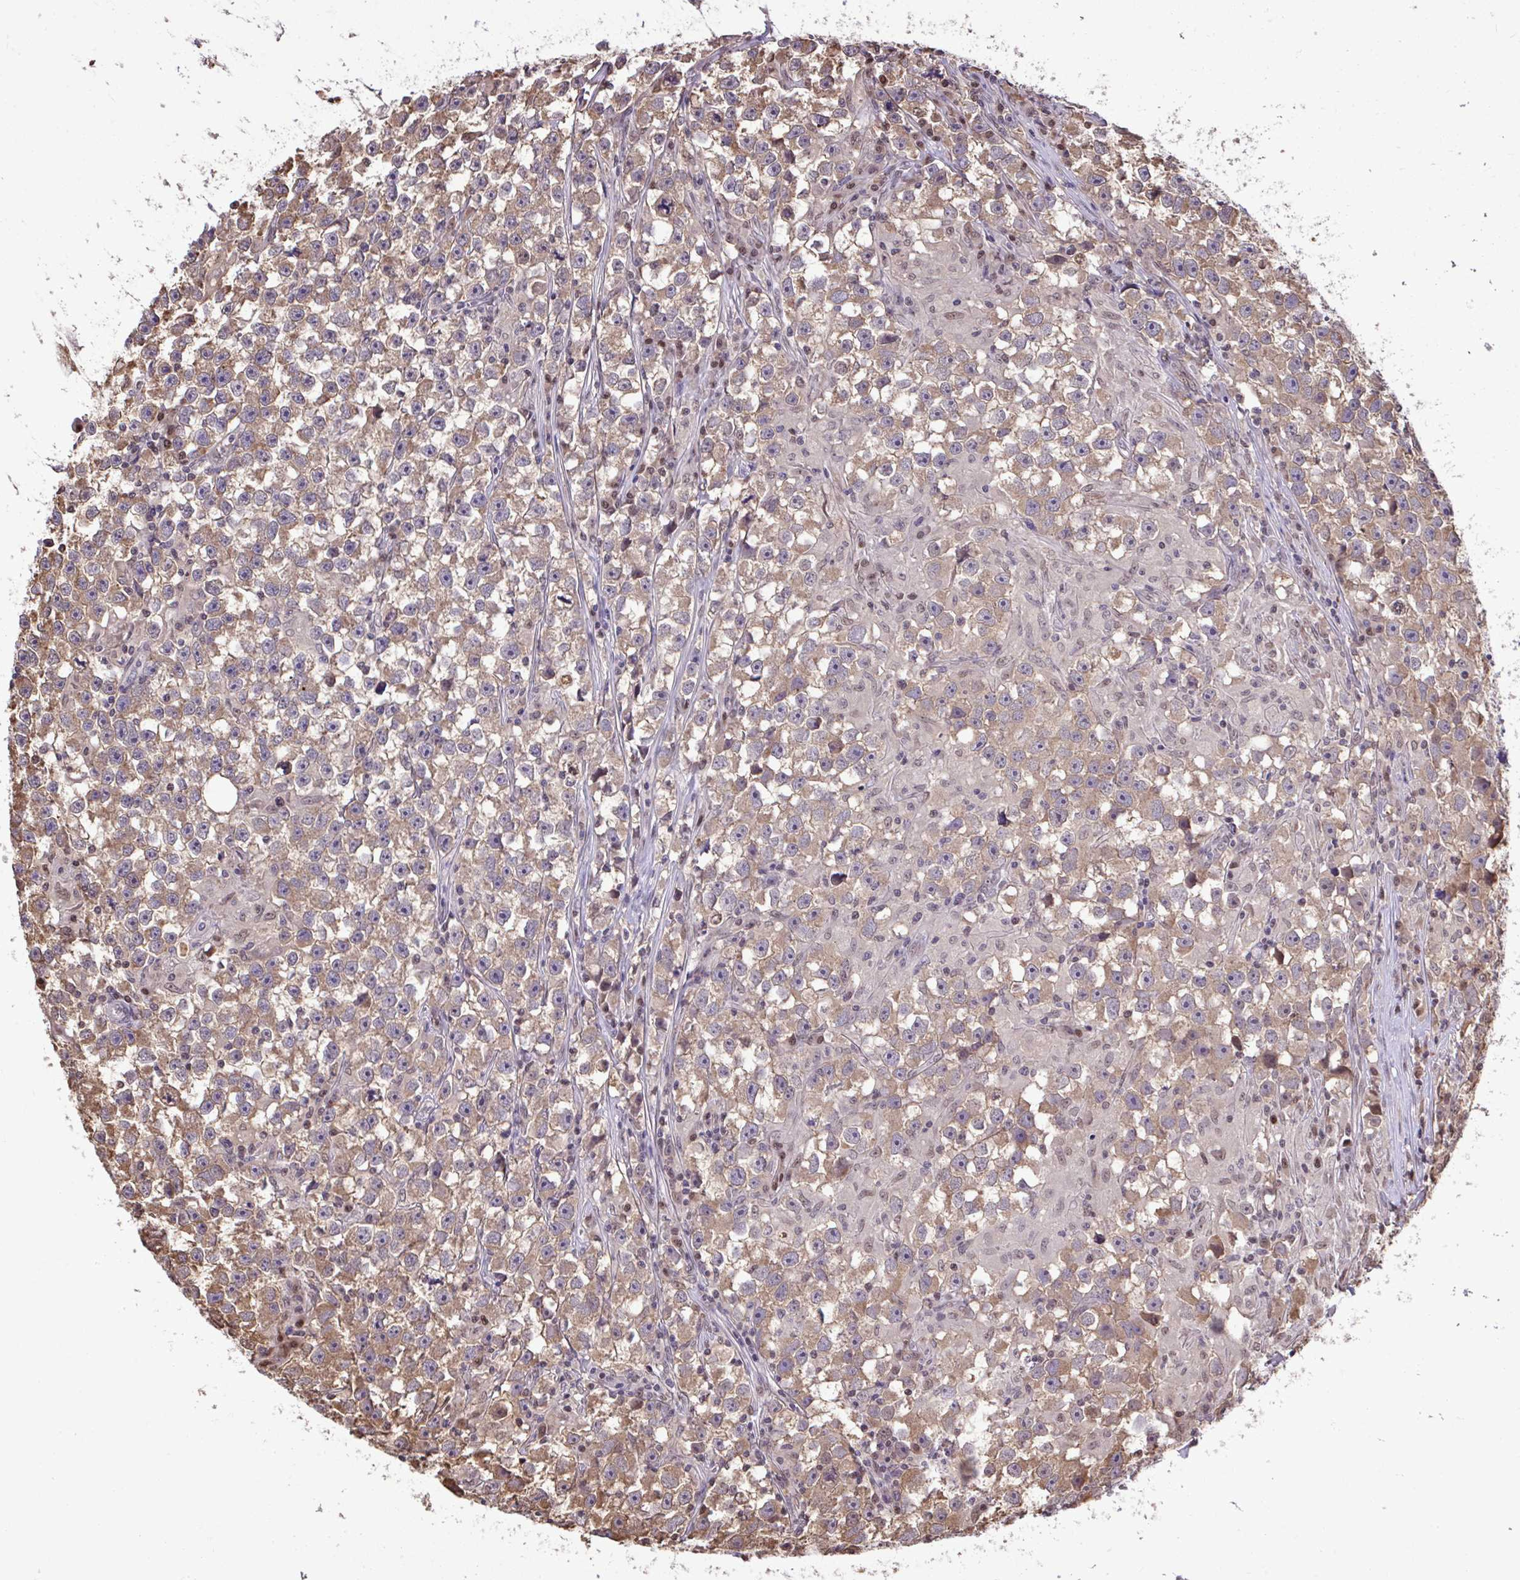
{"staining": {"intensity": "moderate", "quantity": ">75%", "location": "cytoplasmic/membranous"}, "tissue": "testis cancer", "cell_type": "Tumor cells", "image_type": "cancer", "snomed": [{"axis": "morphology", "description": "Seminoma, NOS"}, {"axis": "topography", "description": "Testis"}], "caption": "This is a photomicrograph of immunohistochemistry (IHC) staining of testis cancer (seminoma), which shows moderate staining in the cytoplasmic/membranous of tumor cells.", "gene": "GLIS3", "patient": {"sex": "male", "age": 33}}